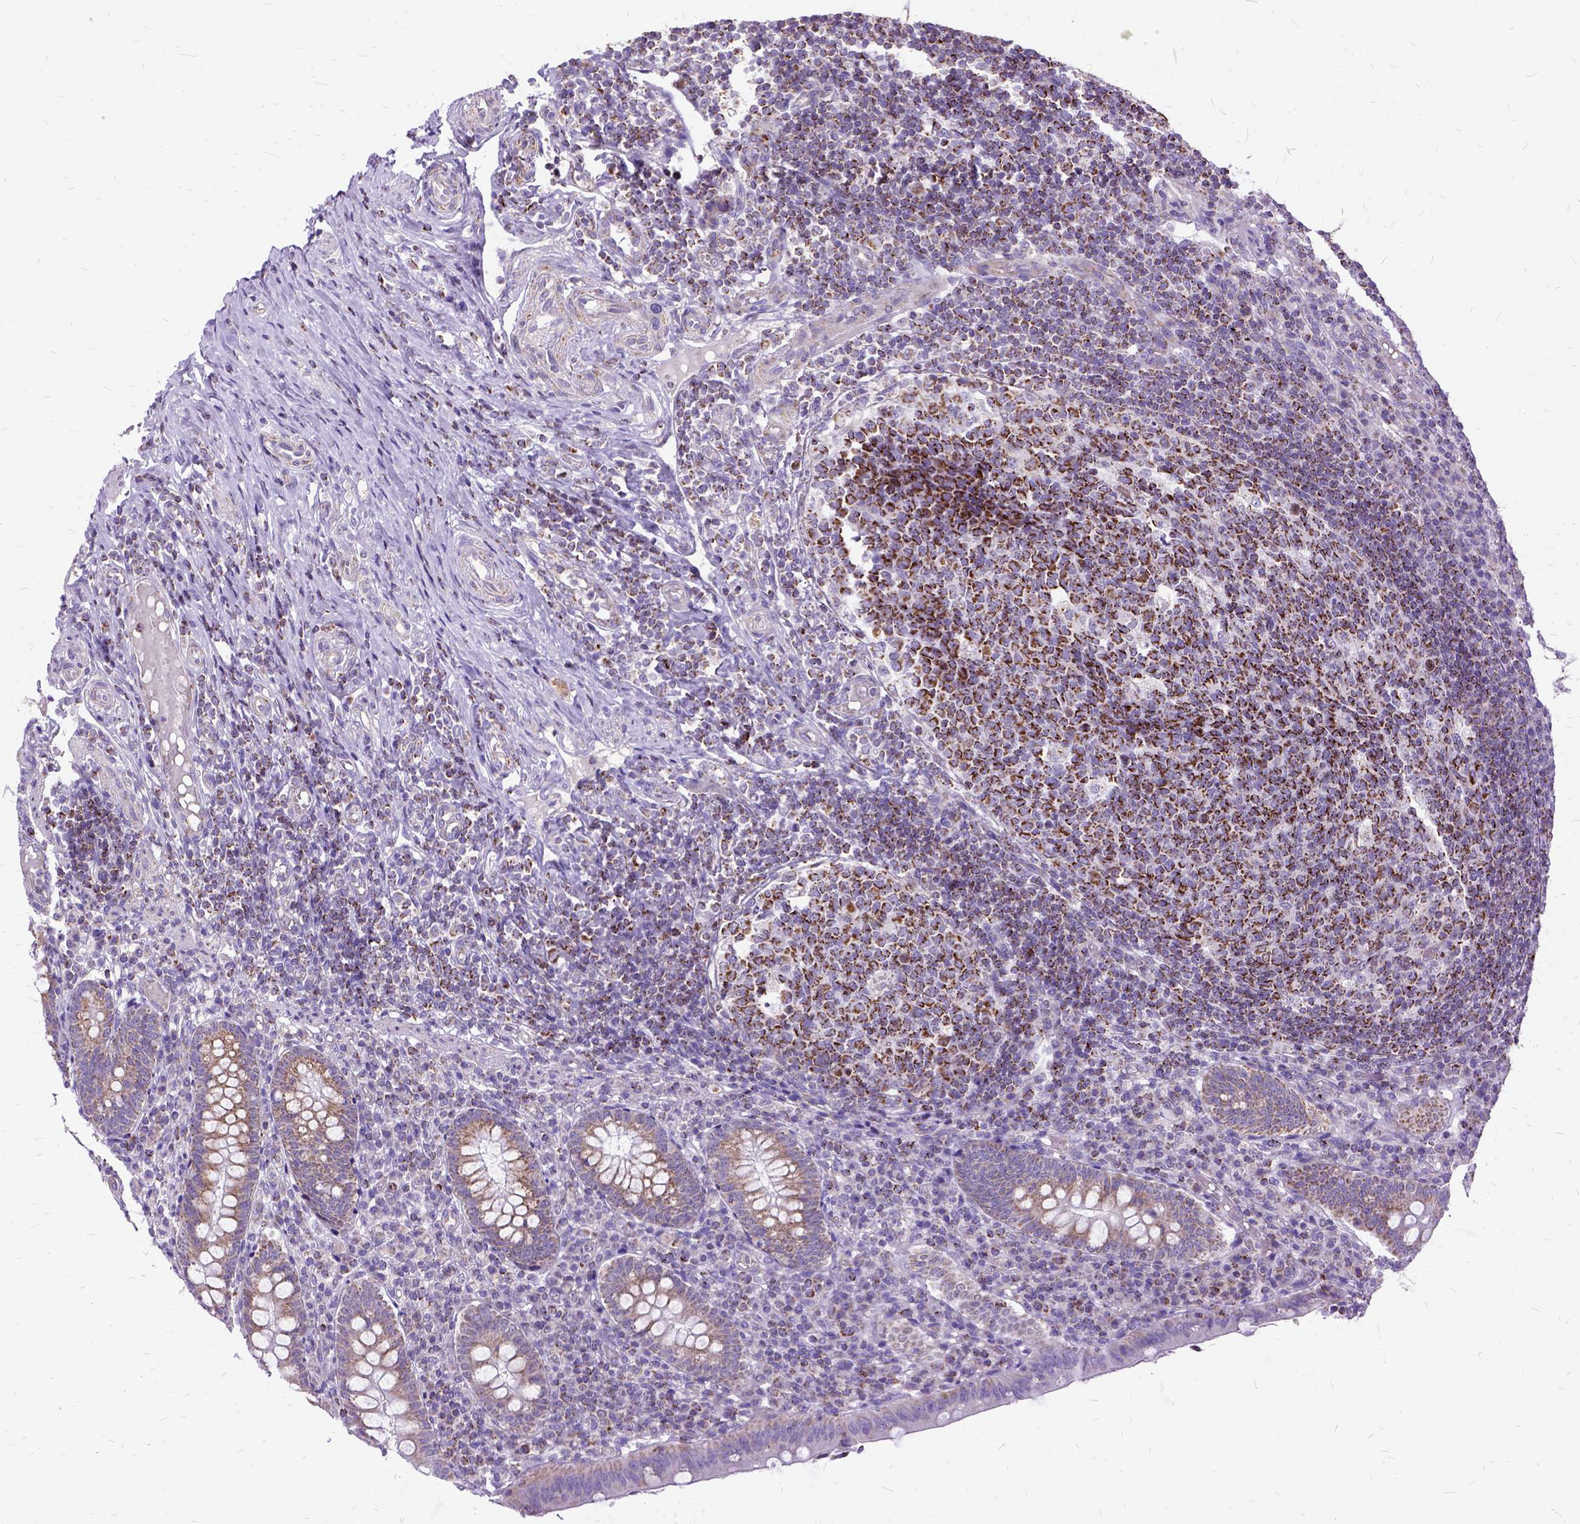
{"staining": {"intensity": "moderate", "quantity": ">75%", "location": "cytoplasmic/membranous"}, "tissue": "appendix", "cell_type": "Glandular cells", "image_type": "normal", "snomed": [{"axis": "morphology", "description": "Normal tissue, NOS"}, {"axis": "topography", "description": "Appendix"}], "caption": "Brown immunohistochemical staining in unremarkable human appendix reveals moderate cytoplasmic/membranous staining in approximately >75% of glandular cells.", "gene": "OXCT1", "patient": {"sex": "male", "age": 18}}